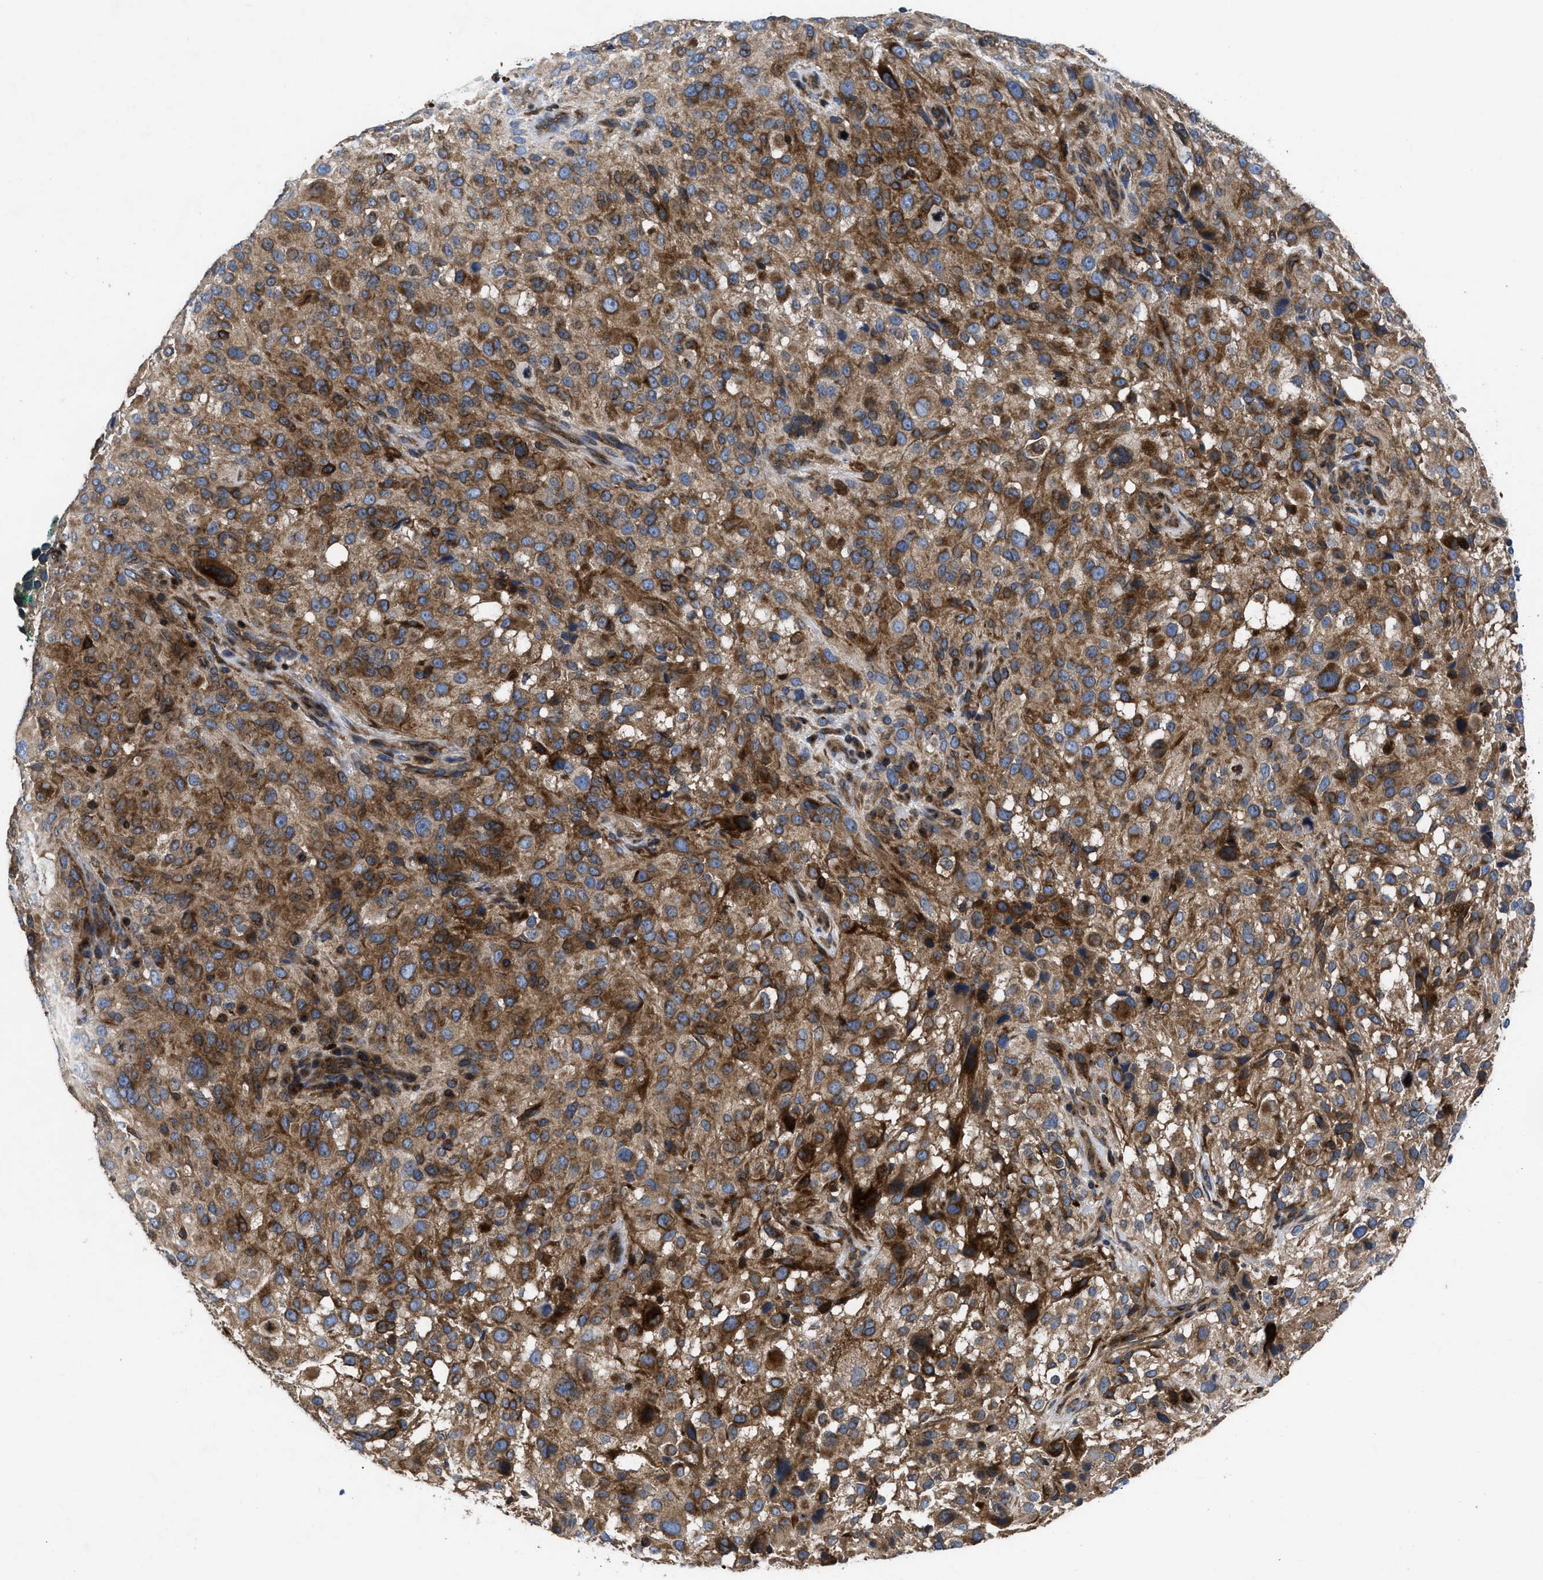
{"staining": {"intensity": "moderate", "quantity": ">75%", "location": "cytoplasmic/membranous"}, "tissue": "melanoma", "cell_type": "Tumor cells", "image_type": "cancer", "snomed": [{"axis": "morphology", "description": "Necrosis, NOS"}, {"axis": "morphology", "description": "Malignant melanoma, NOS"}, {"axis": "topography", "description": "Skin"}], "caption": "A brown stain labels moderate cytoplasmic/membranous expression of a protein in malignant melanoma tumor cells.", "gene": "YBEY", "patient": {"sex": "female", "age": 87}}